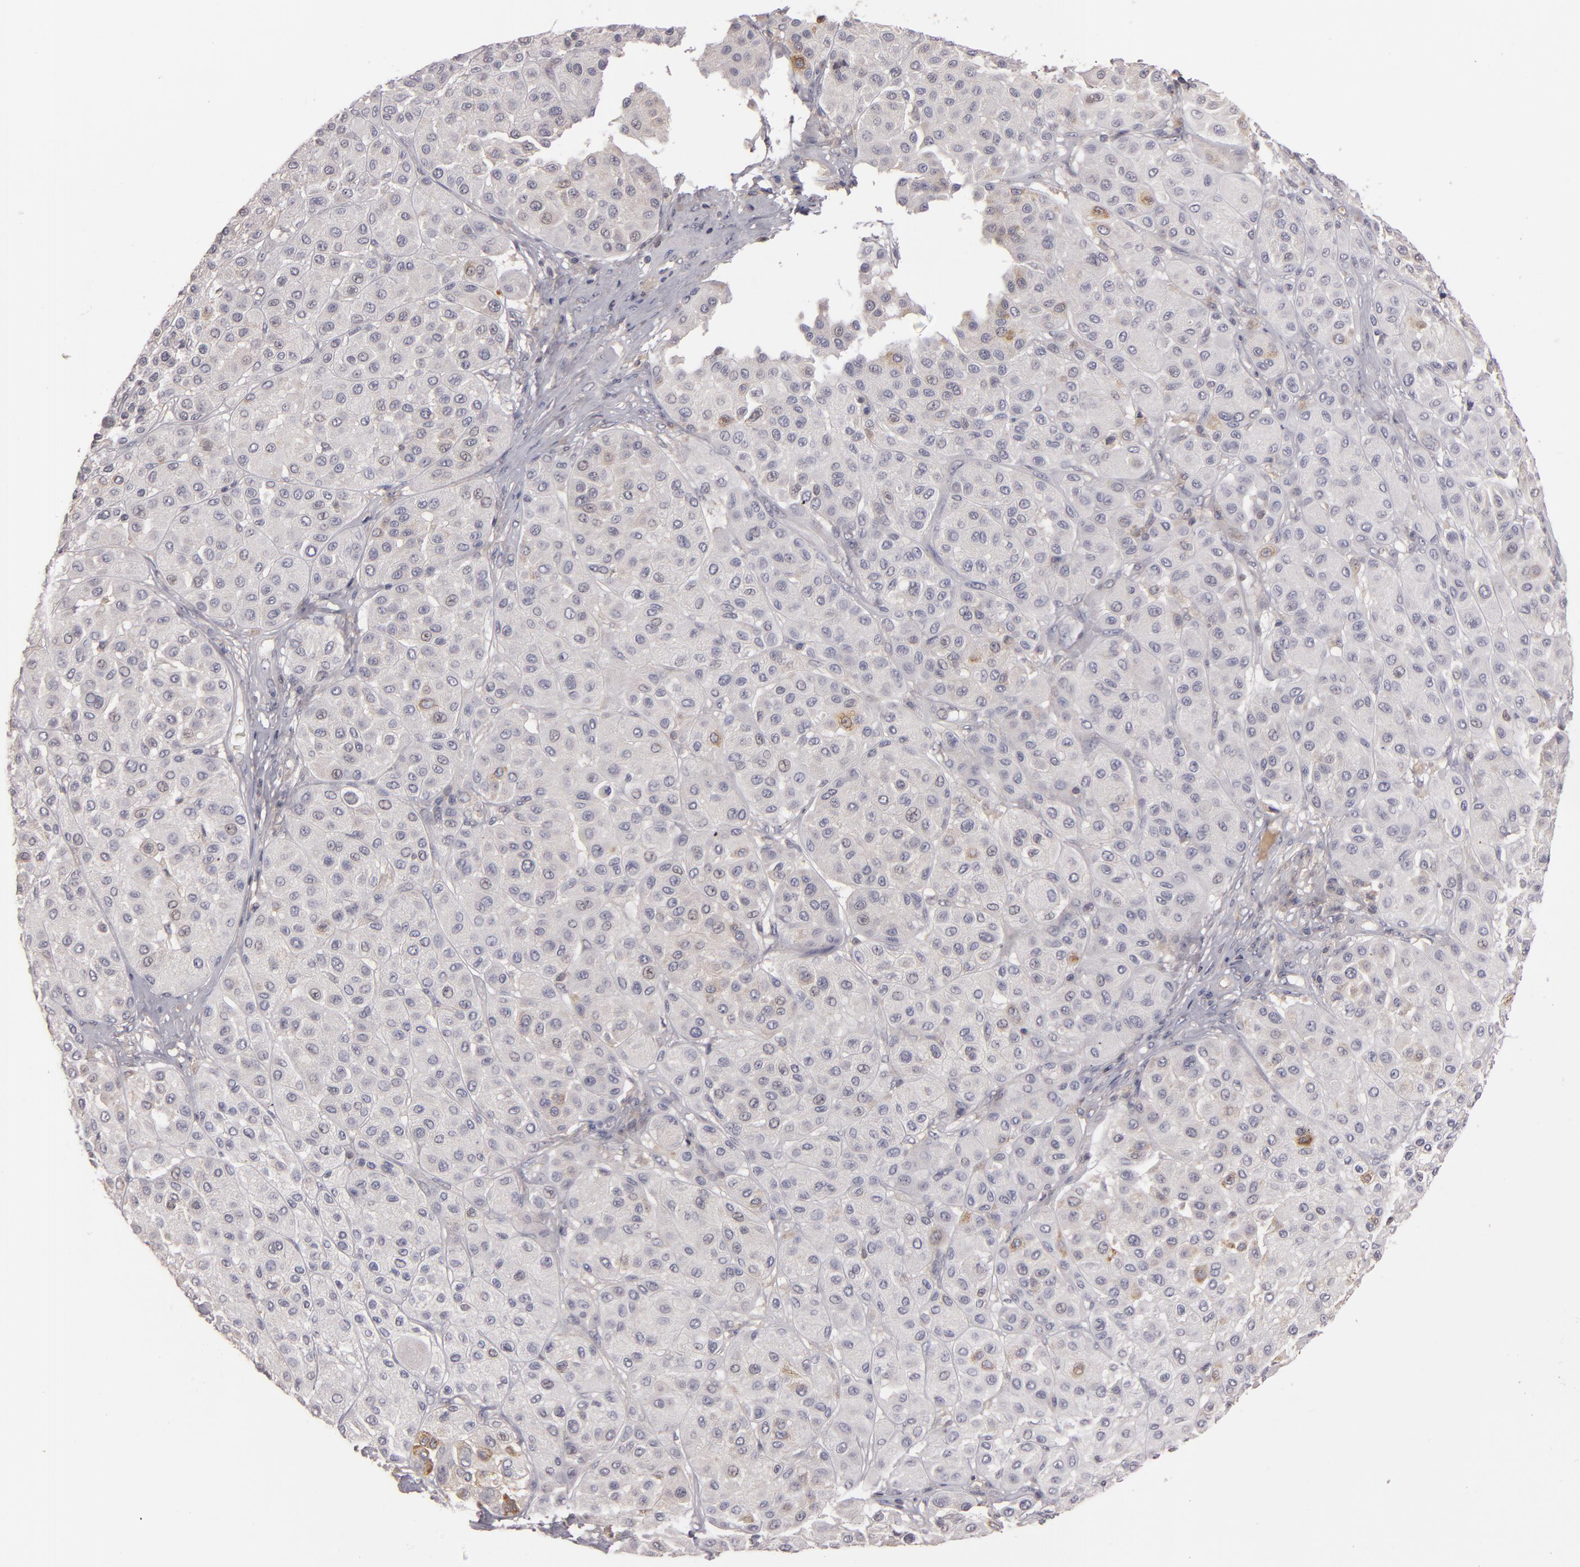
{"staining": {"intensity": "negative", "quantity": "none", "location": "none"}, "tissue": "melanoma", "cell_type": "Tumor cells", "image_type": "cancer", "snomed": [{"axis": "morphology", "description": "Normal tissue, NOS"}, {"axis": "morphology", "description": "Malignant melanoma, Metastatic site"}, {"axis": "topography", "description": "Skin"}], "caption": "Immunohistochemical staining of malignant melanoma (metastatic site) reveals no significant positivity in tumor cells.", "gene": "MBL2", "patient": {"sex": "male", "age": 41}}